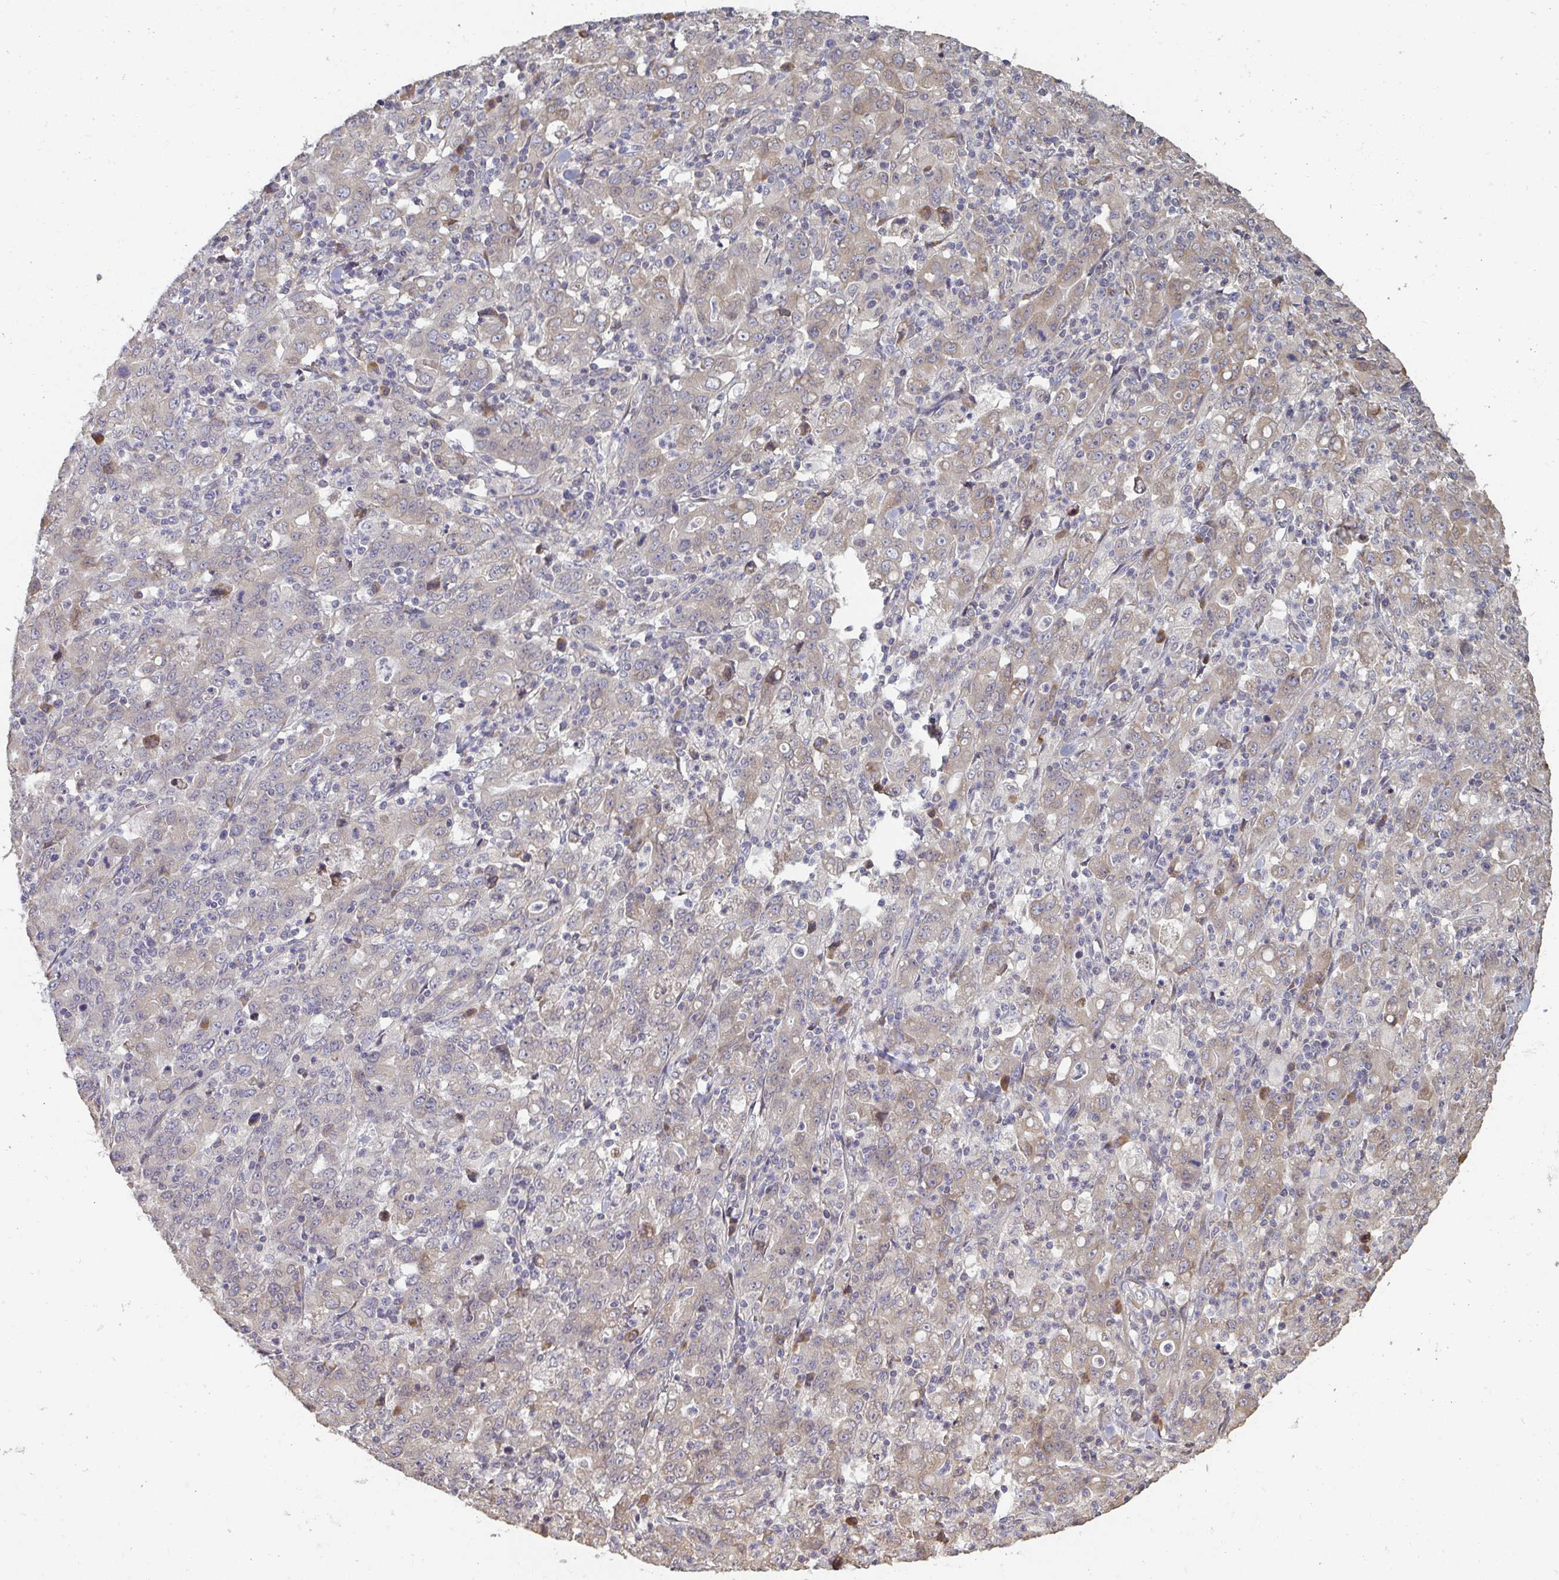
{"staining": {"intensity": "weak", "quantity": "25%-75%", "location": "cytoplasmic/membranous"}, "tissue": "stomach cancer", "cell_type": "Tumor cells", "image_type": "cancer", "snomed": [{"axis": "morphology", "description": "Adenocarcinoma, NOS"}, {"axis": "topography", "description": "Stomach, upper"}], "caption": "Weak cytoplasmic/membranous staining is appreciated in about 25%-75% of tumor cells in stomach cancer (adenocarcinoma). (DAB (3,3'-diaminobenzidine) = brown stain, brightfield microscopy at high magnification).", "gene": "ZFYVE28", "patient": {"sex": "male", "age": 69}}